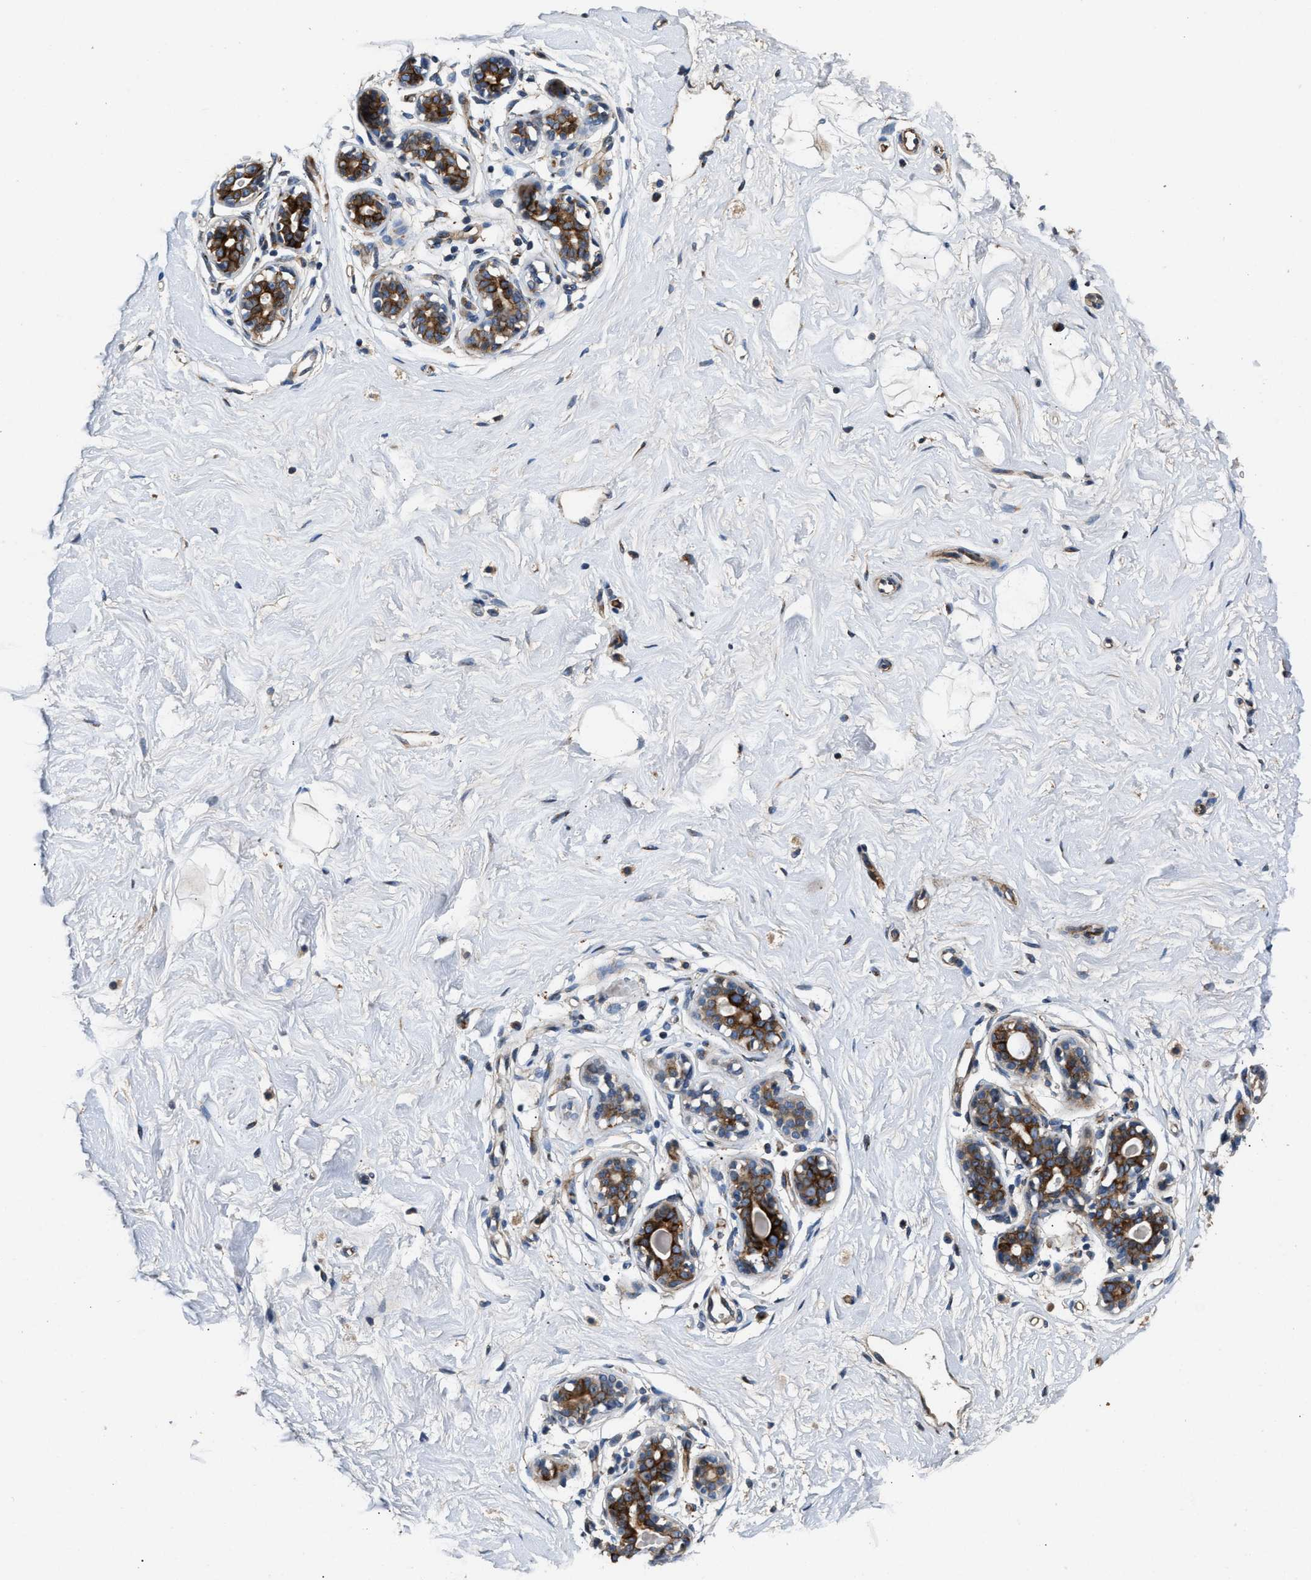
{"staining": {"intensity": "weak", "quantity": ">75%", "location": "cytoplasmic/membranous"}, "tissue": "breast", "cell_type": "Adipocytes", "image_type": "normal", "snomed": [{"axis": "morphology", "description": "Normal tissue, NOS"}, {"axis": "topography", "description": "Breast"}], "caption": "A brown stain labels weak cytoplasmic/membranous positivity of a protein in adipocytes of normal human breast. (DAB = brown stain, brightfield microscopy at high magnification).", "gene": "IL17RC", "patient": {"sex": "female", "age": 23}}